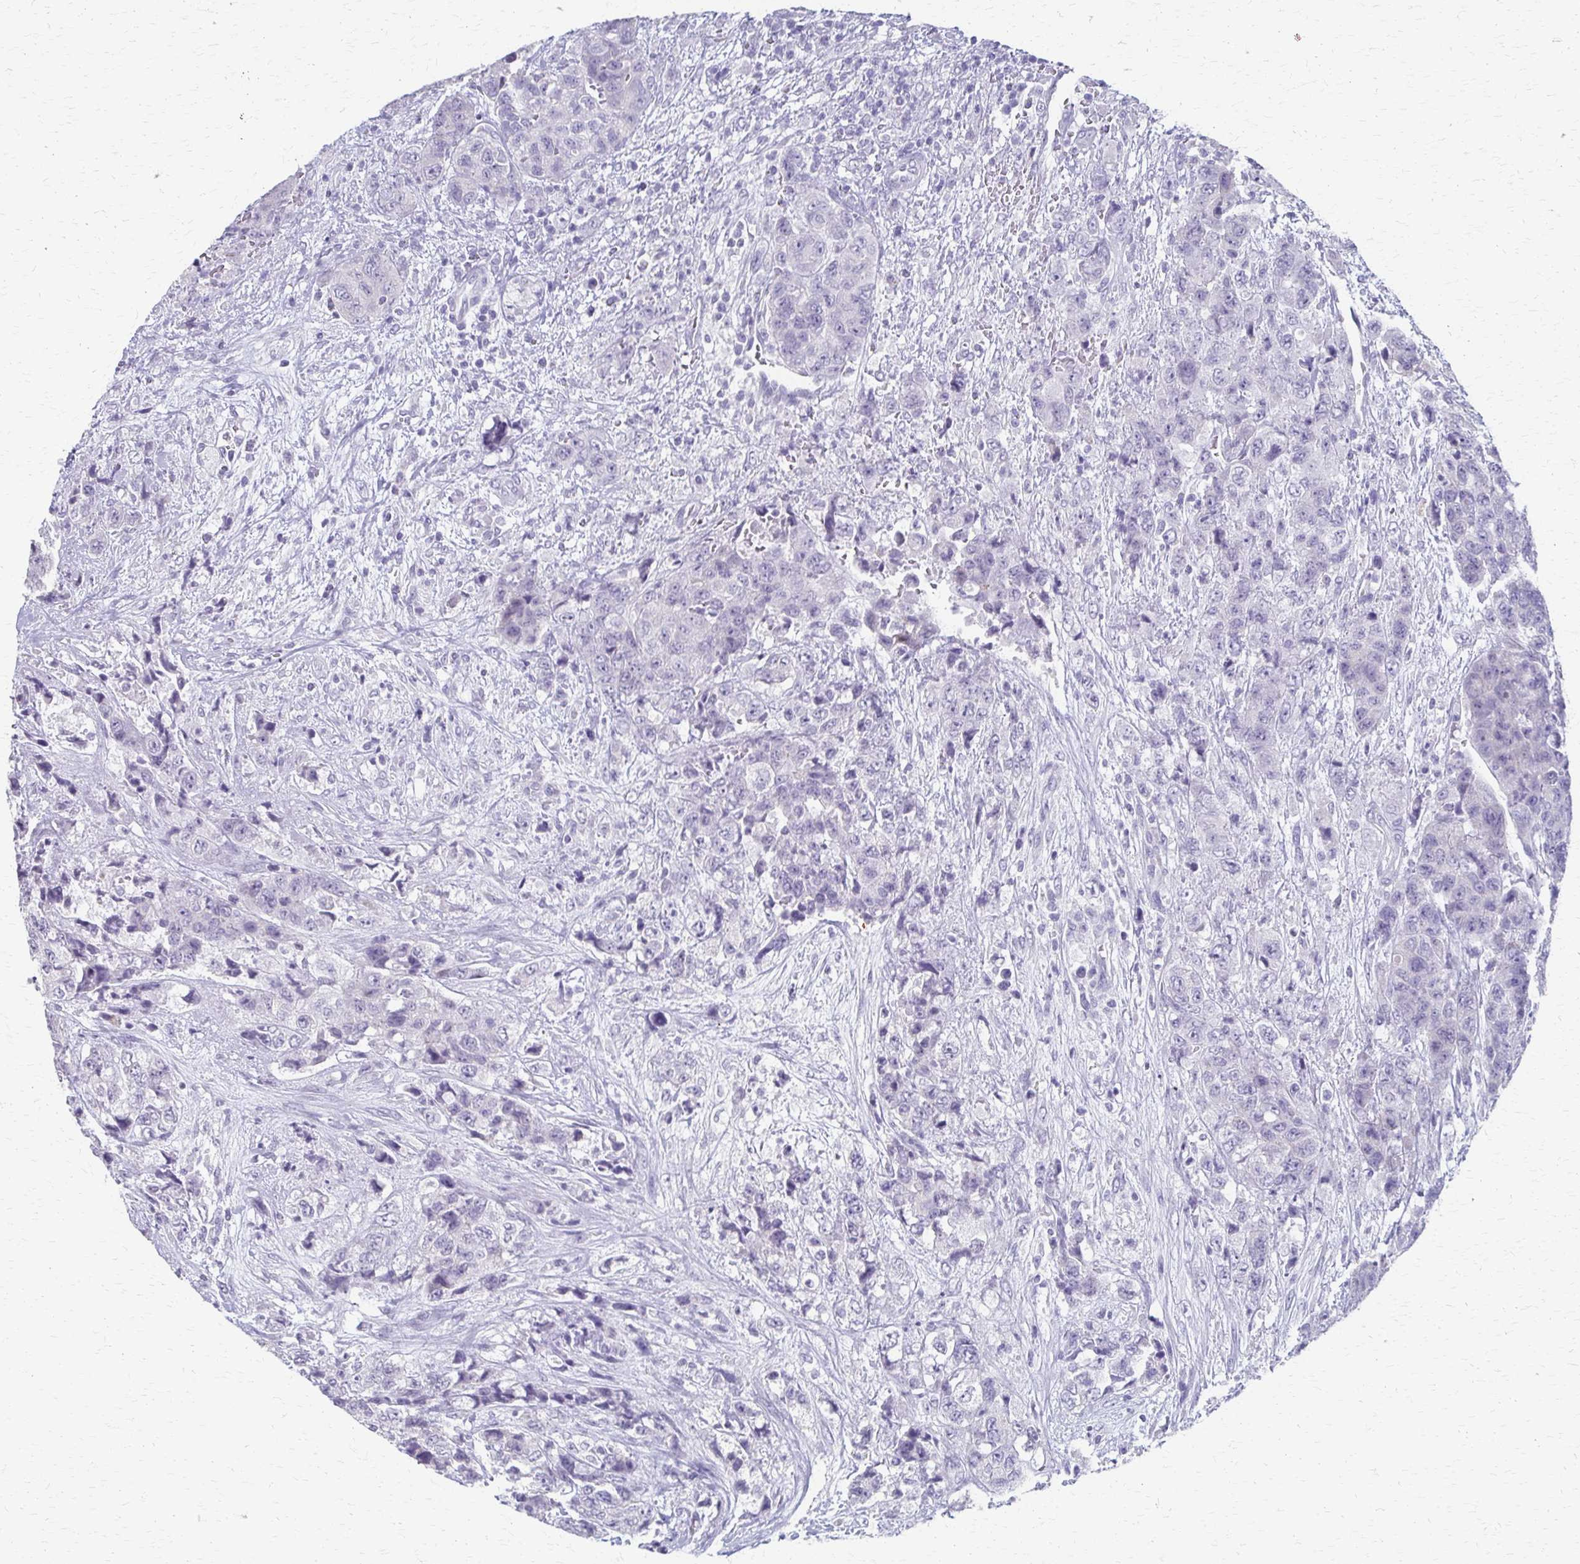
{"staining": {"intensity": "negative", "quantity": "none", "location": "none"}, "tissue": "urothelial cancer", "cell_type": "Tumor cells", "image_type": "cancer", "snomed": [{"axis": "morphology", "description": "Urothelial carcinoma, High grade"}, {"axis": "topography", "description": "Urinary bladder"}], "caption": "This is an immunohistochemistry (IHC) photomicrograph of human urothelial cancer. There is no staining in tumor cells.", "gene": "CYB5A", "patient": {"sex": "female", "age": 78}}